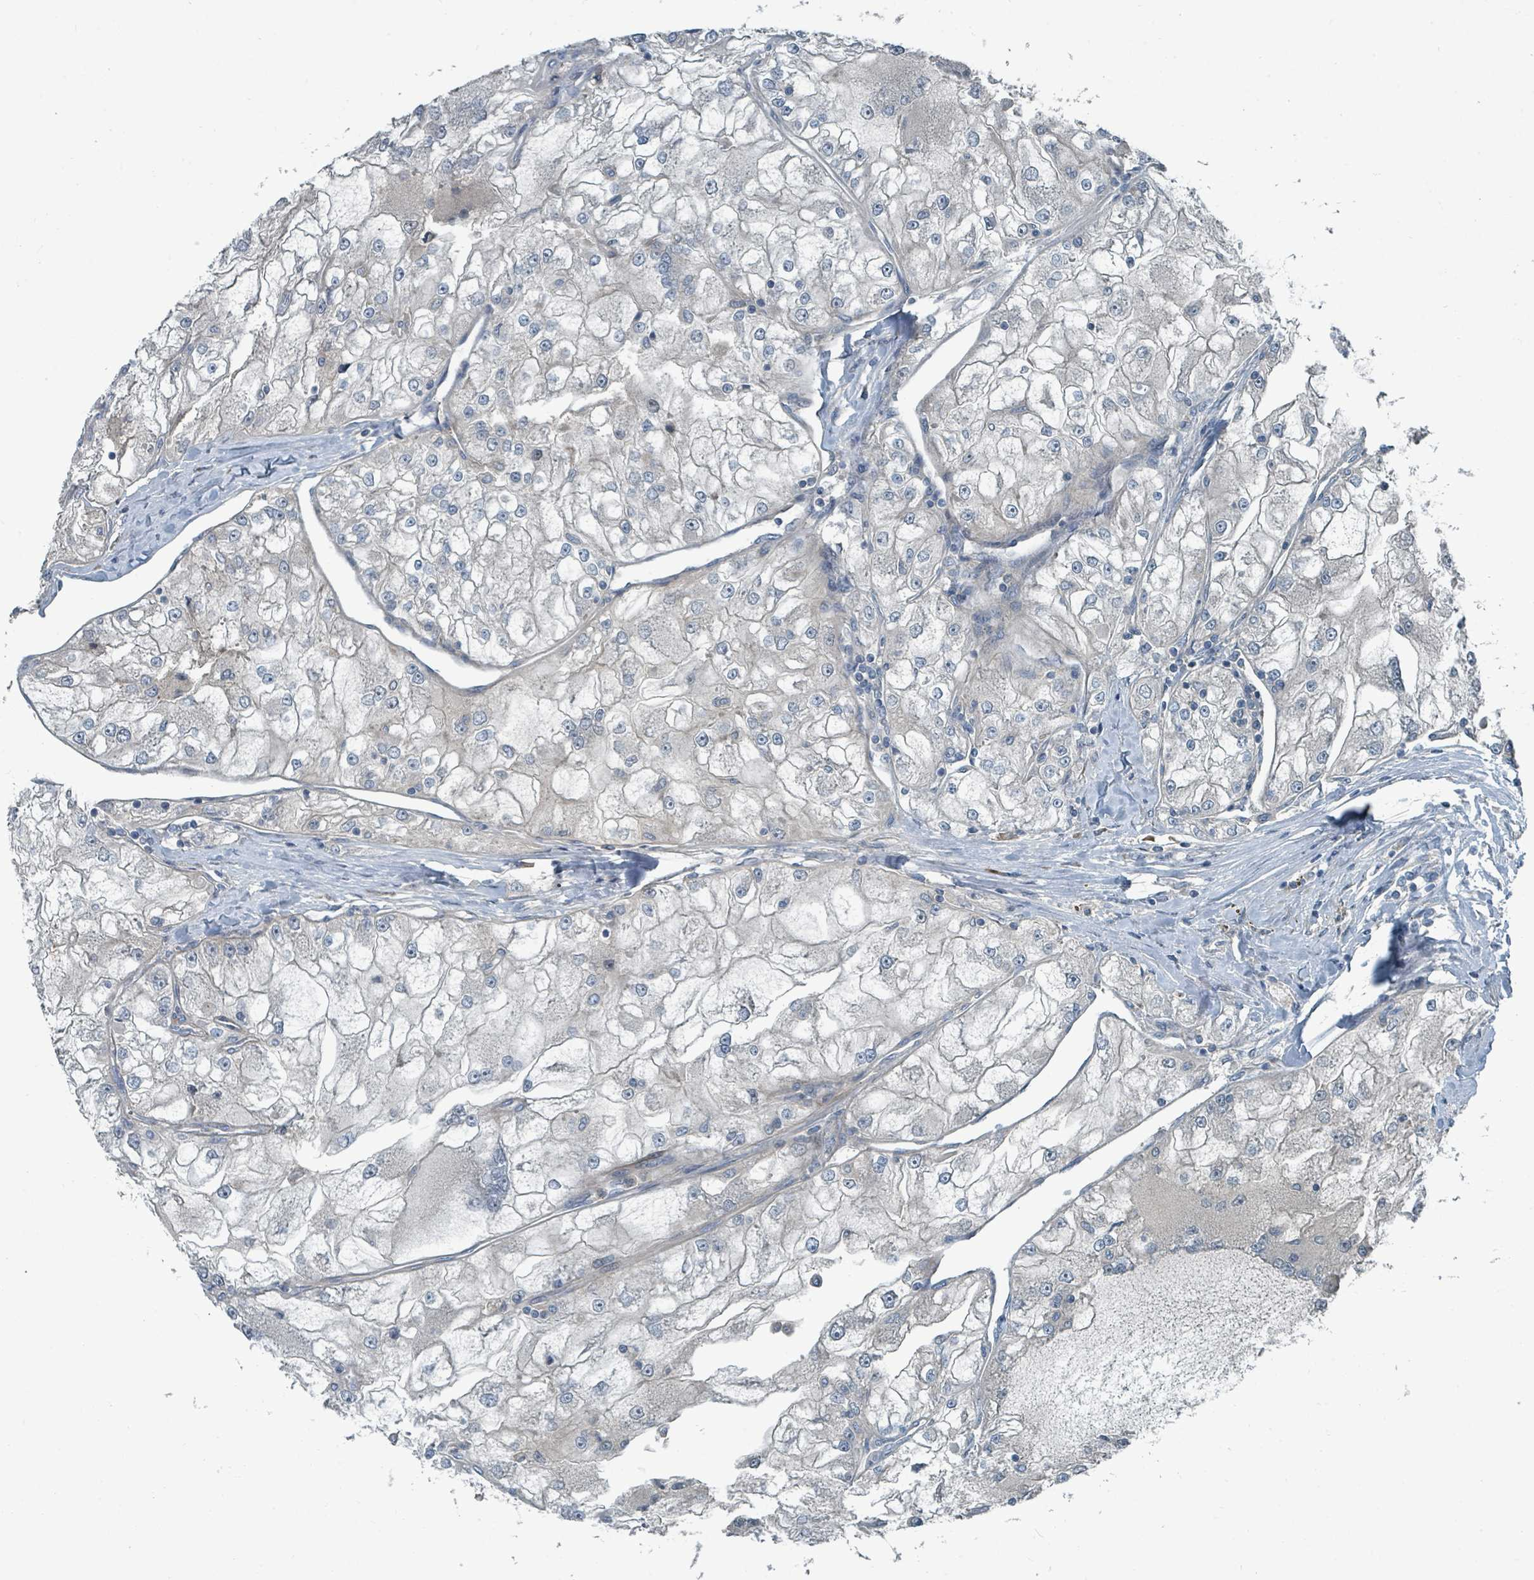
{"staining": {"intensity": "negative", "quantity": "none", "location": "none"}, "tissue": "renal cancer", "cell_type": "Tumor cells", "image_type": "cancer", "snomed": [{"axis": "morphology", "description": "Adenocarcinoma, NOS"}, {"axis": "topography", "description": "Kidney"}], "caption": "Adenocarcinoma (renal) was stained to show a protein in brown. There is no significant expression in tumor cells.", "gene": "SLC44A5", "patient": {"sex": "female", "age": 72}}